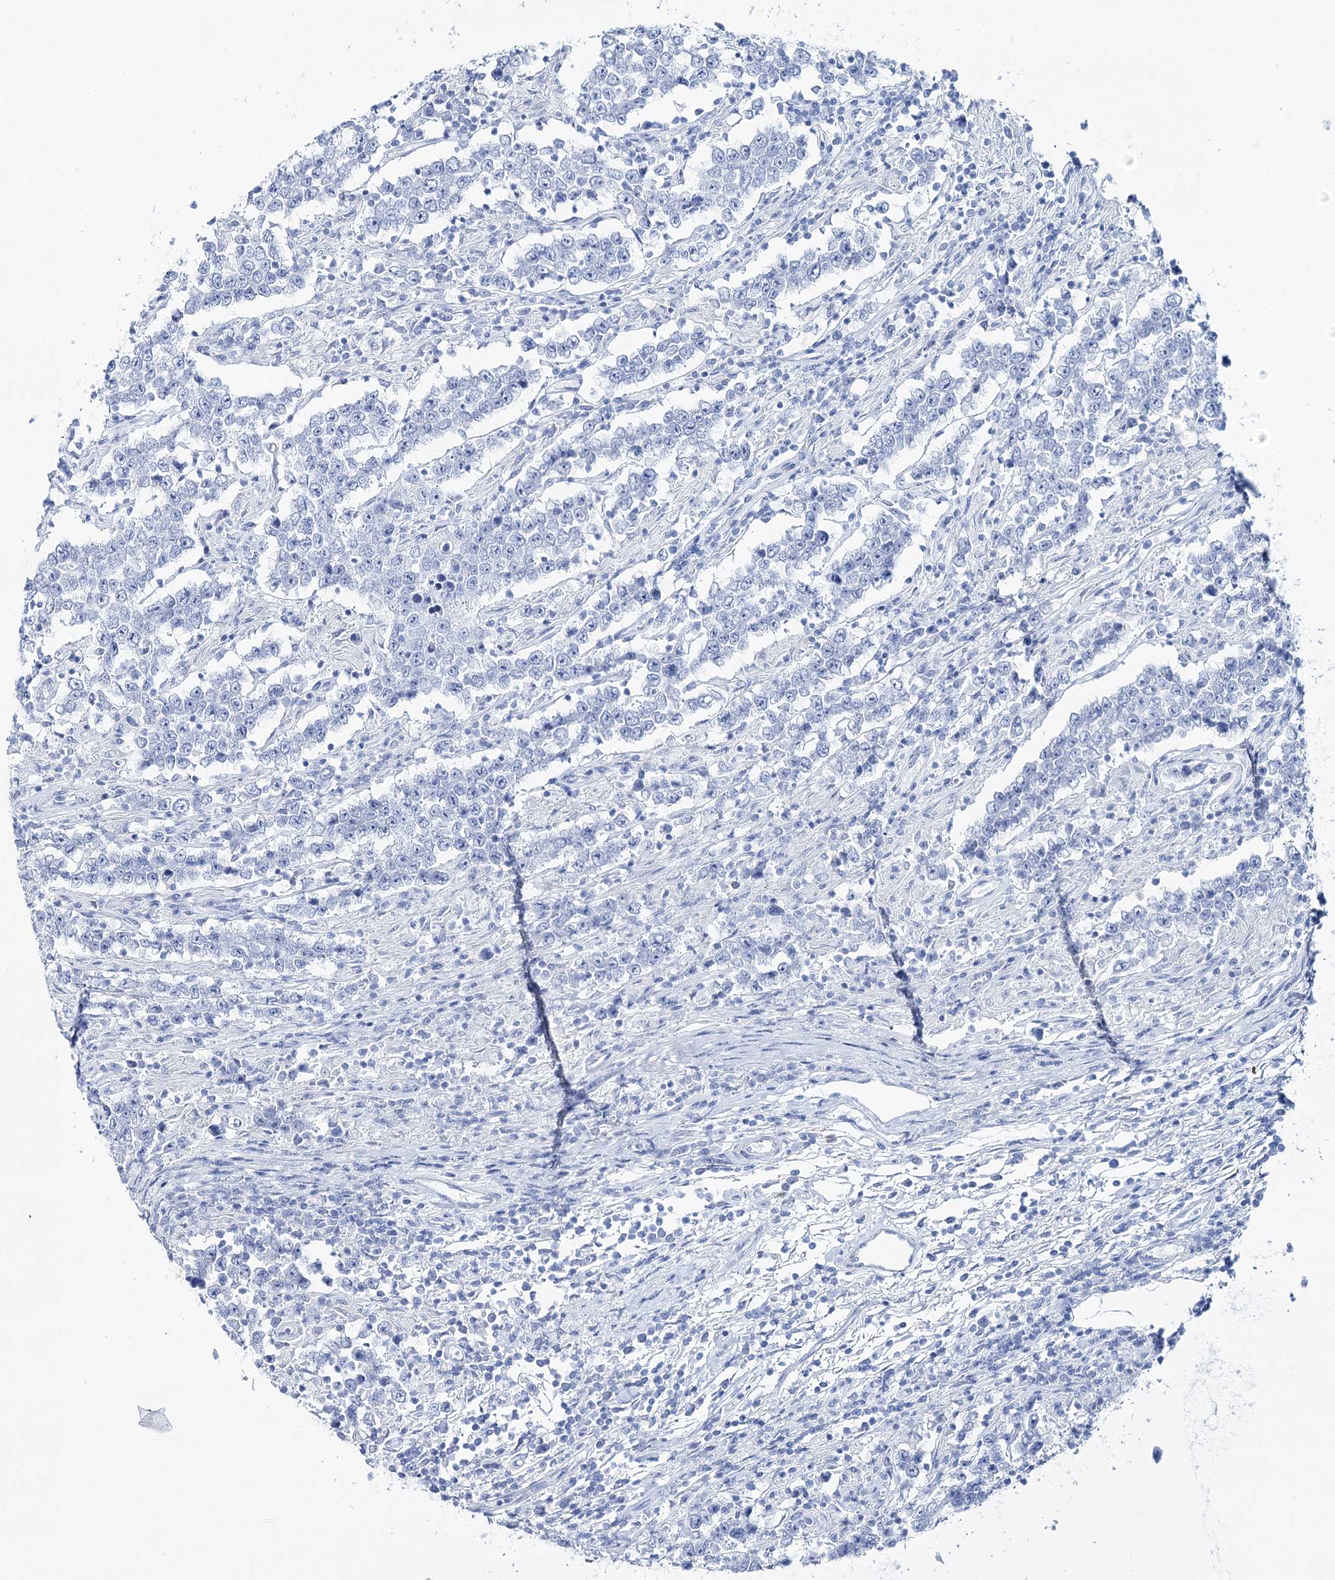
{"staining": {"intensity": "negative", "quantity": "none", "location": "none"}, "tissue": "testis cancer", "cell_type": "Tumor cells", "image_type": "cancer", "snomed": [{"axis": "morphology", "description": "Normal tissue, NOS"}, {"axis": "morphology", "description": "Urothelial carcinoma, High grade"}, {"axis": "morphology", "description": "Seminoma, NOS"}, {"axis": "morphology", "description": "Carcinoma, Embryonal, NOS"}, {"axis": "topography", "description": "Urinary bladder"}, {"axis": "topography", "description": "Testis"}], "caption": "There is no significant staining in tumor cells of testis cancer. (Brightfield microscopy of DAB (3,3'-diaminobenzidine) immunohistochemistry at high magnification).", "gene": "CSN3", "patient": {"sex": "male", "age": 41}}